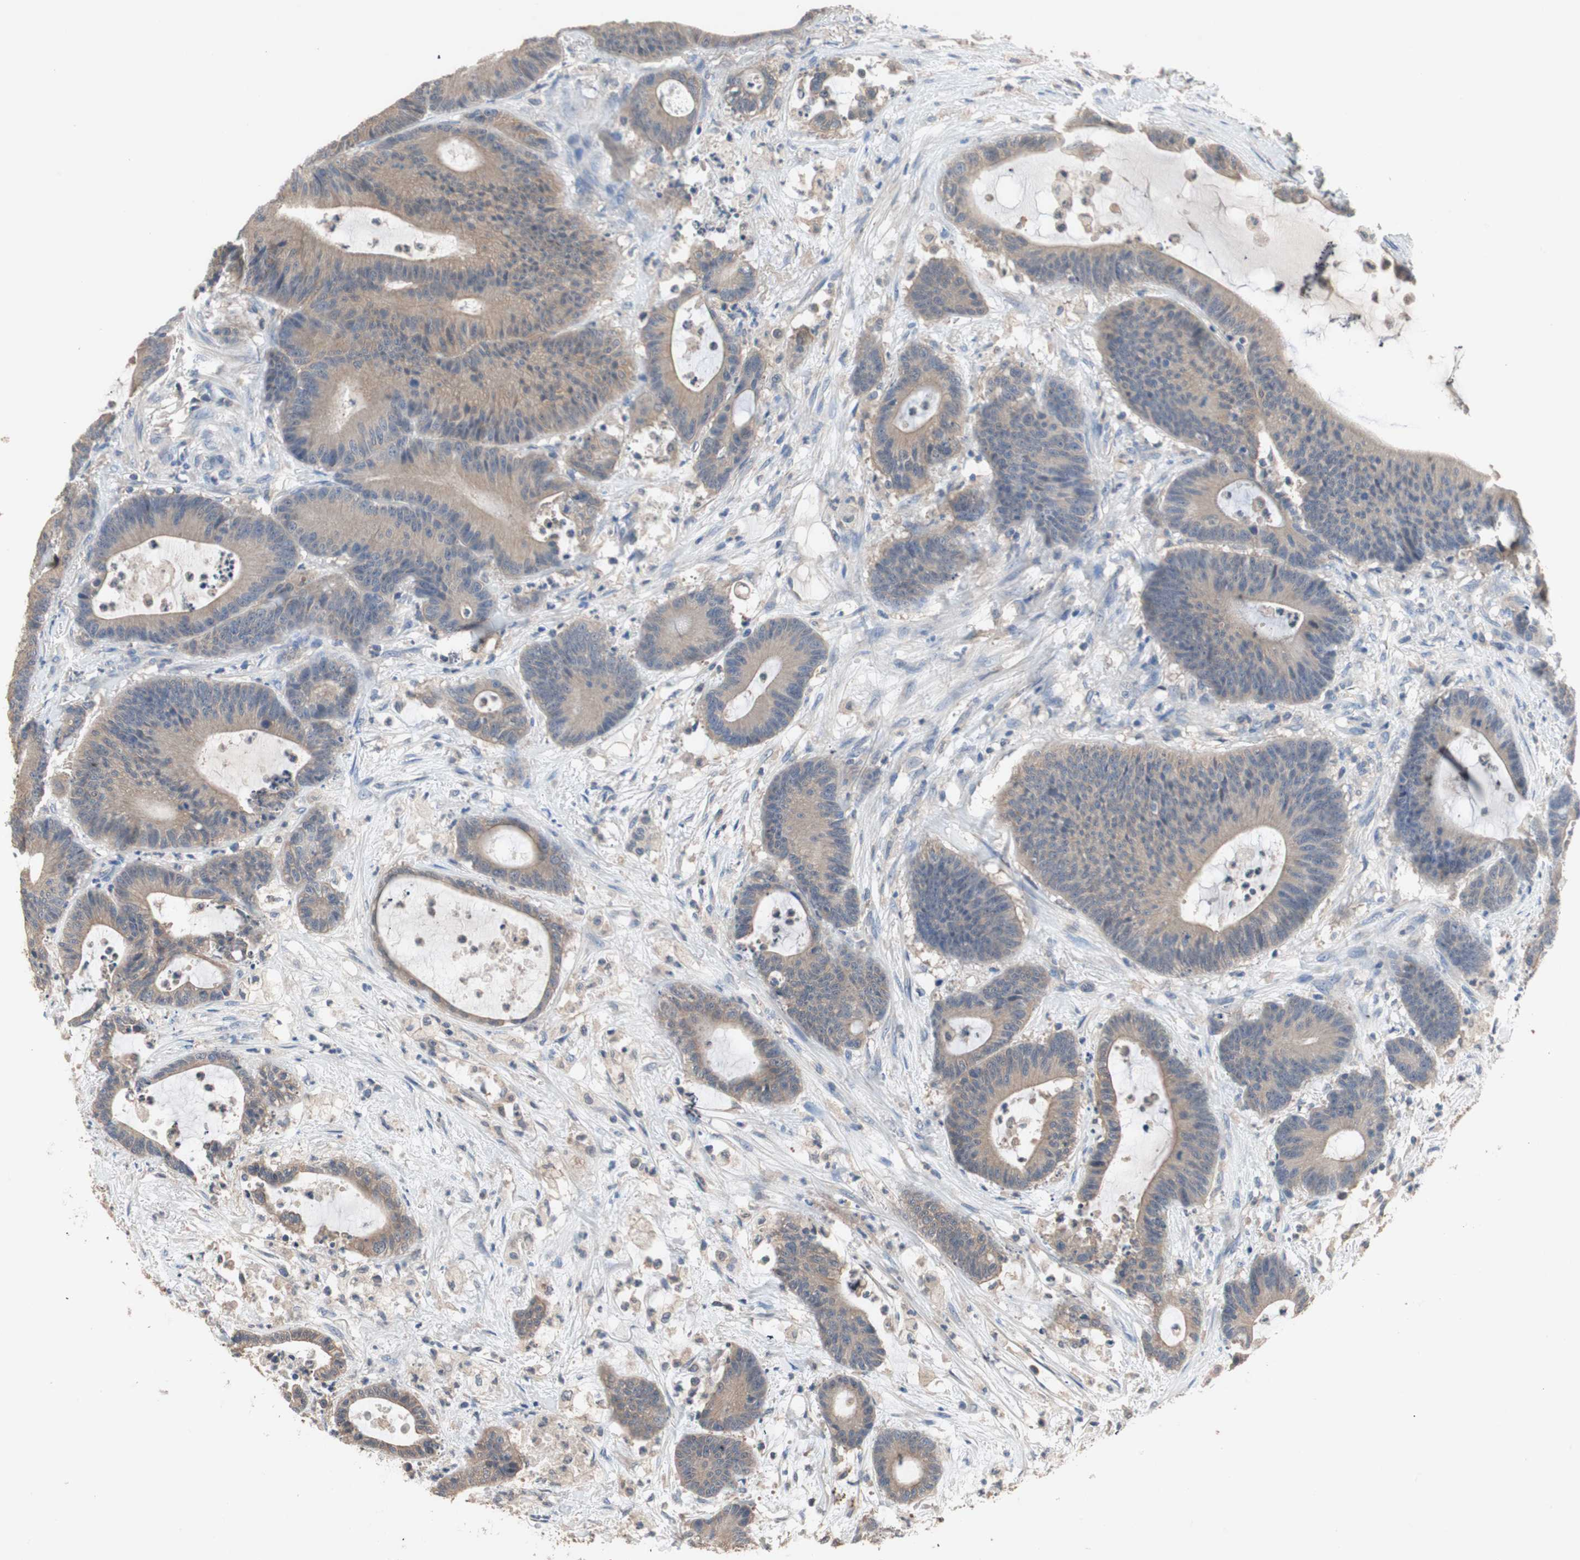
{"staining": {"intensity": "moderate", "quantity": ">75%", "location": "cytoplasmic/membranous"}, "tissue": "colorectal cancer", "cell_type": "Tumor cells", "image_type": "cancer", "snomed": [{"axis": "morphology", "description": "Adenocarcinoma, NOS"}, {"axis": "topography", "description": "Colon"}], "caption": "Moderate cytoplasmic/membranous expression for a protein is present in about >75% of tumor cells of colorectal adenocarcinoma using immunohistochemistry.", "gene": "ADAP1", "patient": {"sex": "female", "age": 84}}